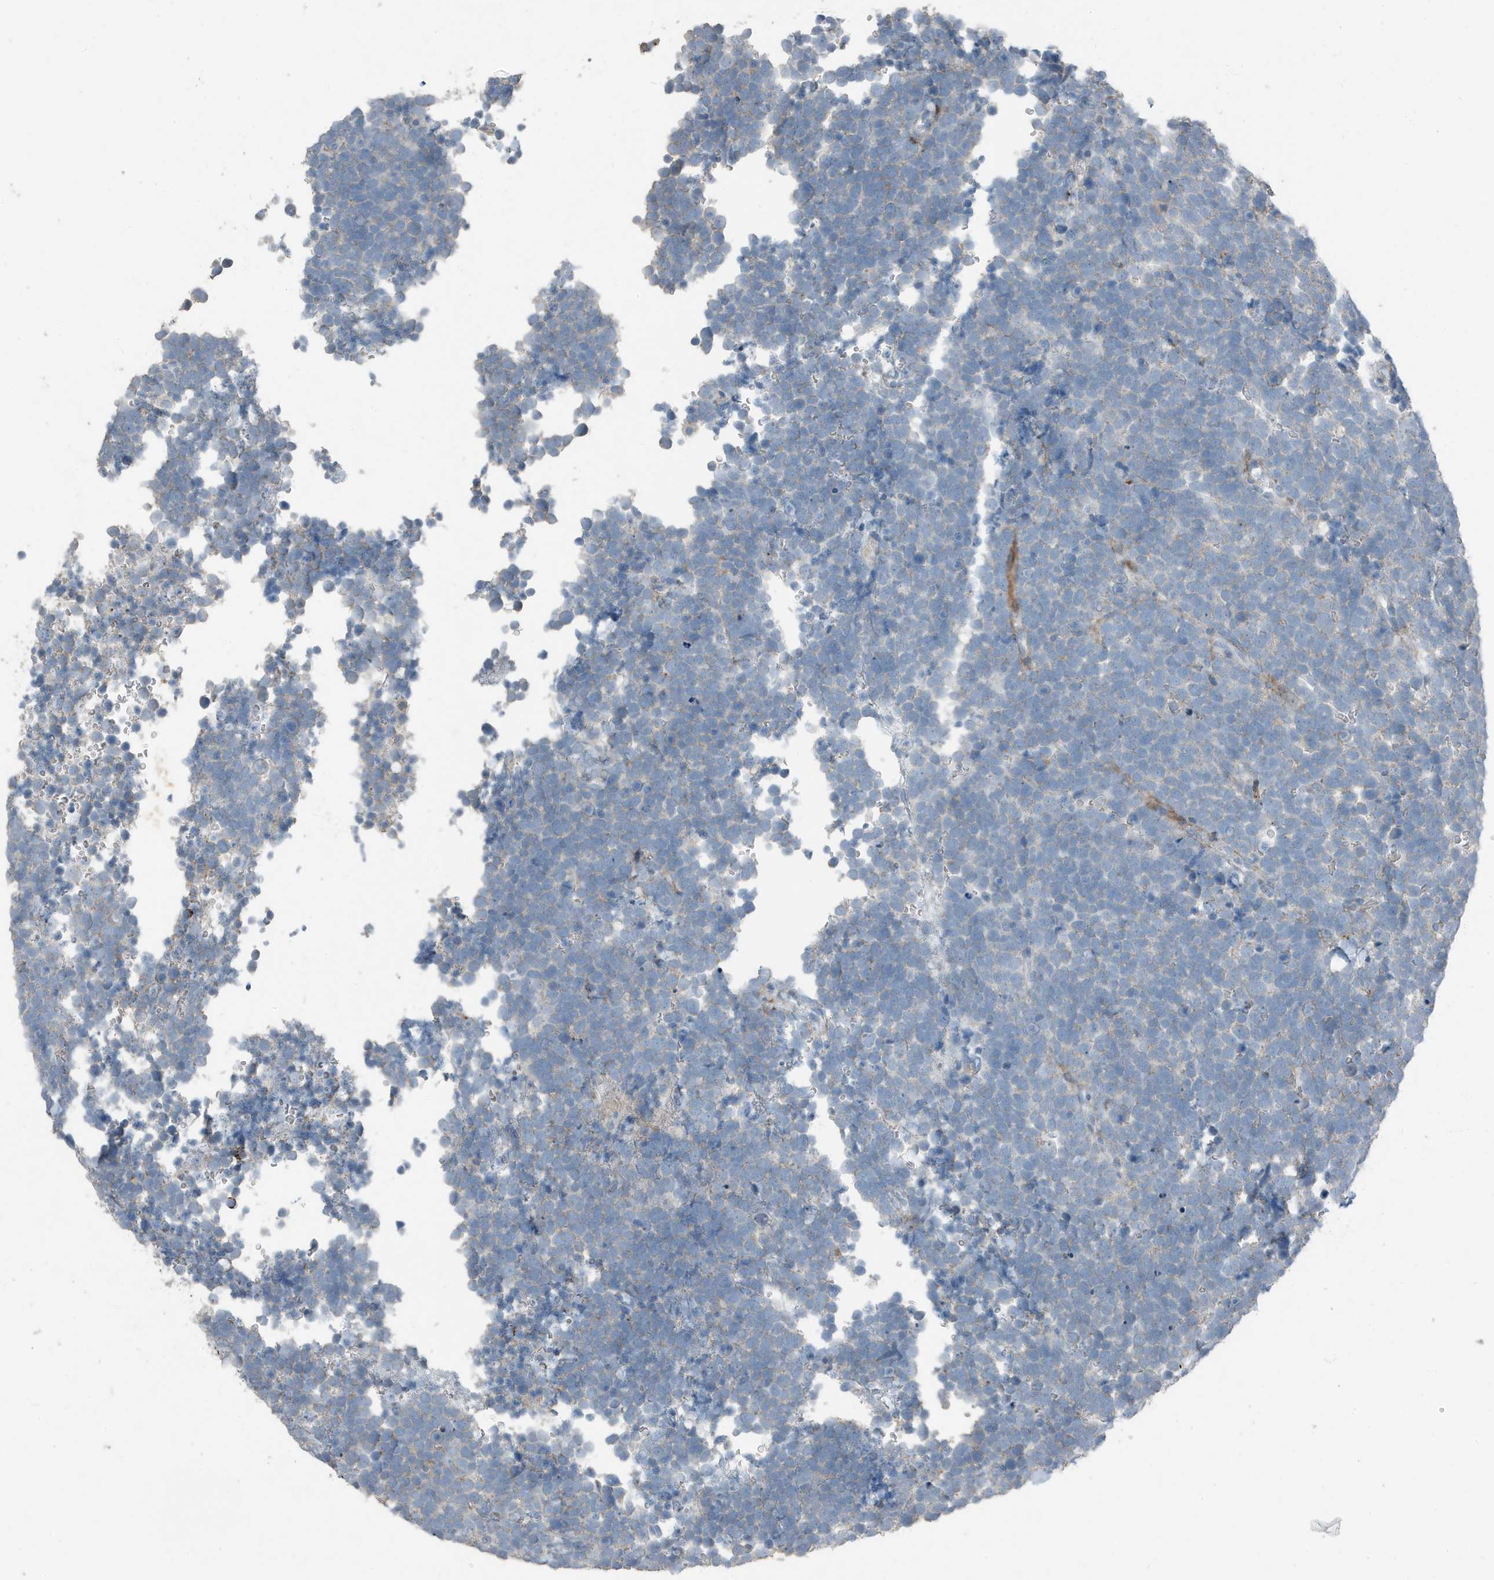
{"staining": {"intensity": "negative", "quantity": "none", "location": "none"}, "tissue": "urothelial cancer", "cell_type": "Tumor cells", "image_type": "cancer", "snomed": [{"axis": "morphology", "description": "Urothelial carcinoma, High grade"}, {"axis": "topography", "description": "Urinary bladder"}], "caption": "The histopathology image shows no staining of tumor cells in high-grade urothelial carcinoma. (Brightfield microscopy of DAB (3,3'-diaminobenzidine) immunohistochemistry (IHC) at high magnification).", "gene": "FAM162A", "patient": {"sex": "female", "age": 82}}